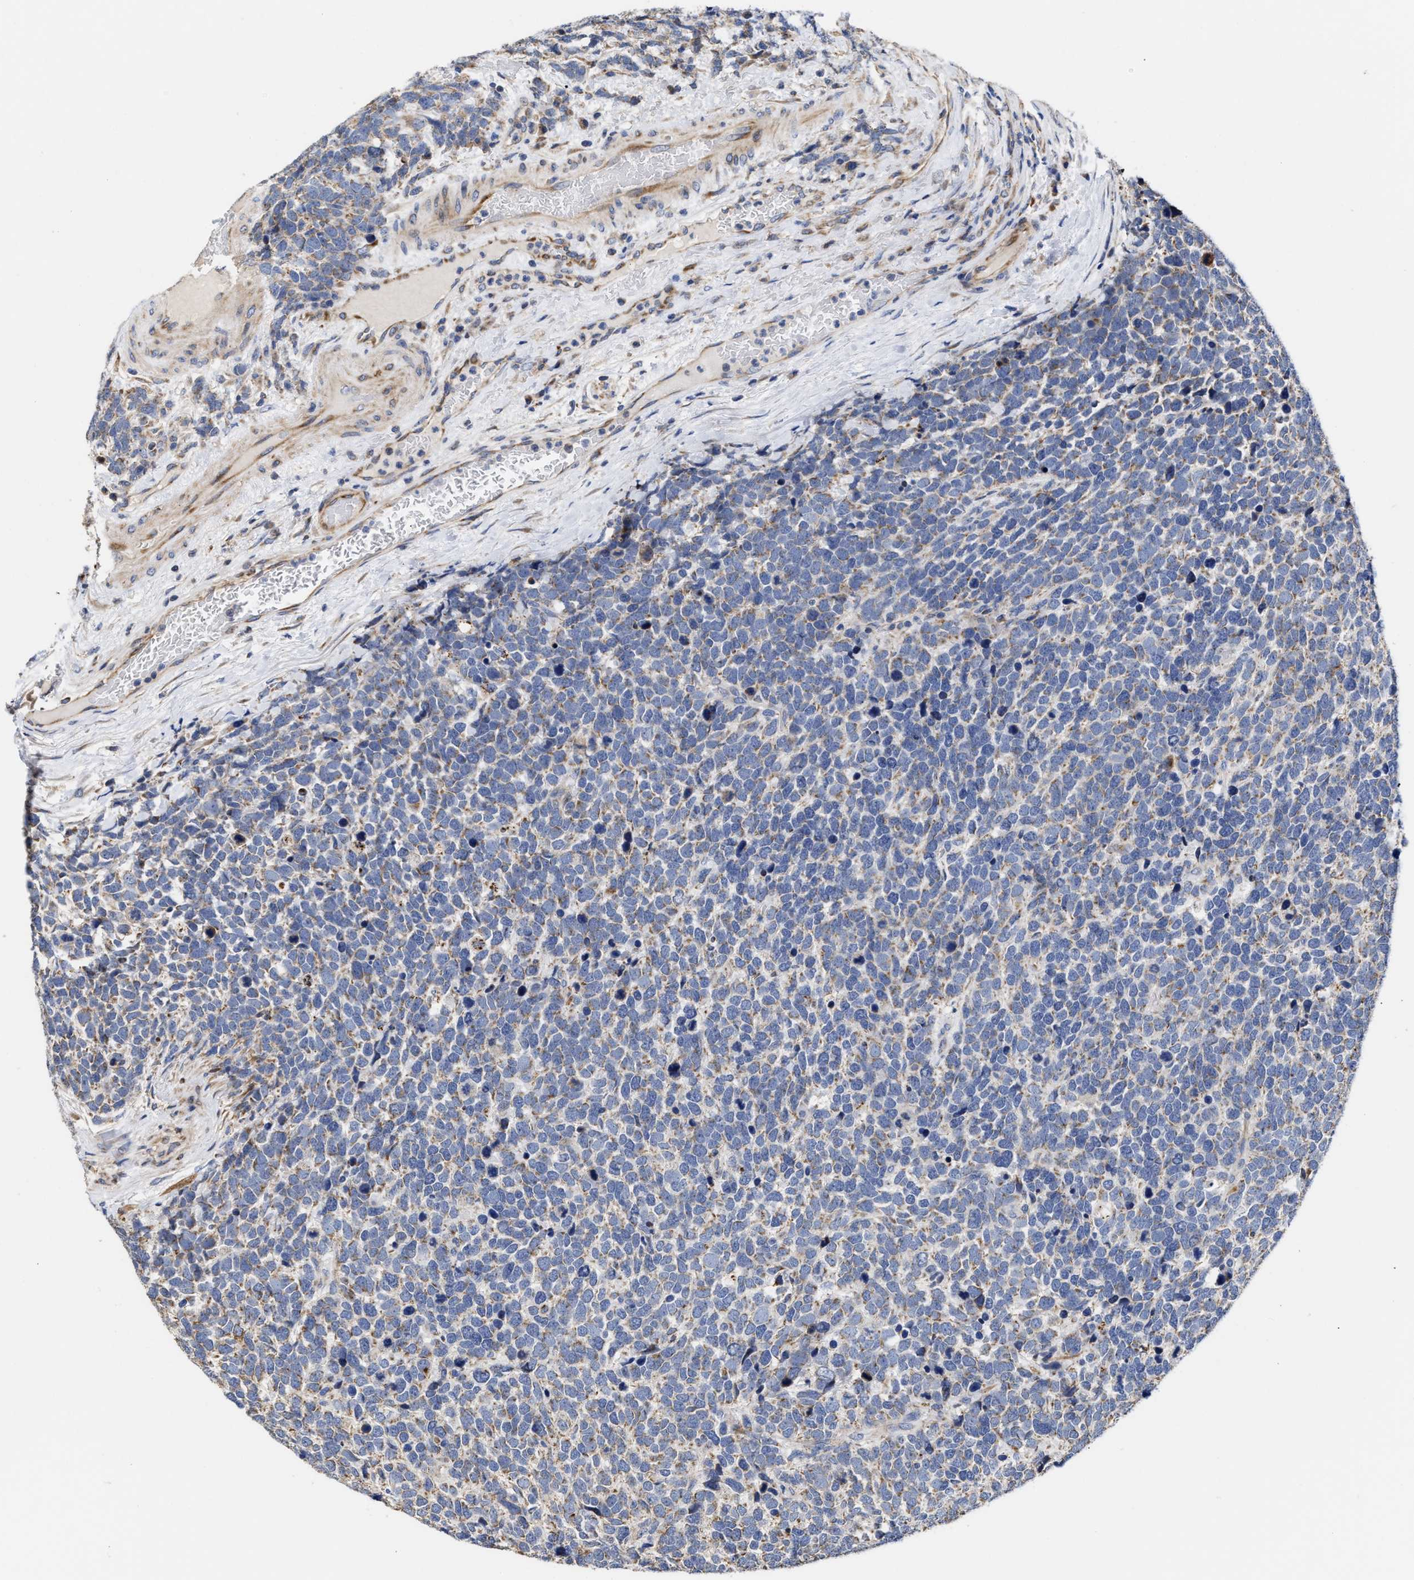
{"staining": {"intensity": "weak", "quantity": "<25%", "location": "cytoplasmic/membranous"}, "tissue": "urothelial cancer", "cell_type": "Tumor cells", "image_type": "cancer", "snomed": [{"axis": "morphology", "description": "Urothelial carcinoma, High grade"}, {"axis": "topography", "description": "Urinary bladder"}], "caption": "DAB immunohistochemical staining of urothelial cancer displays no significant expression in tumor cells.", "gene": "MALSU1", "patient": {"sex": "female", "age": 82}}